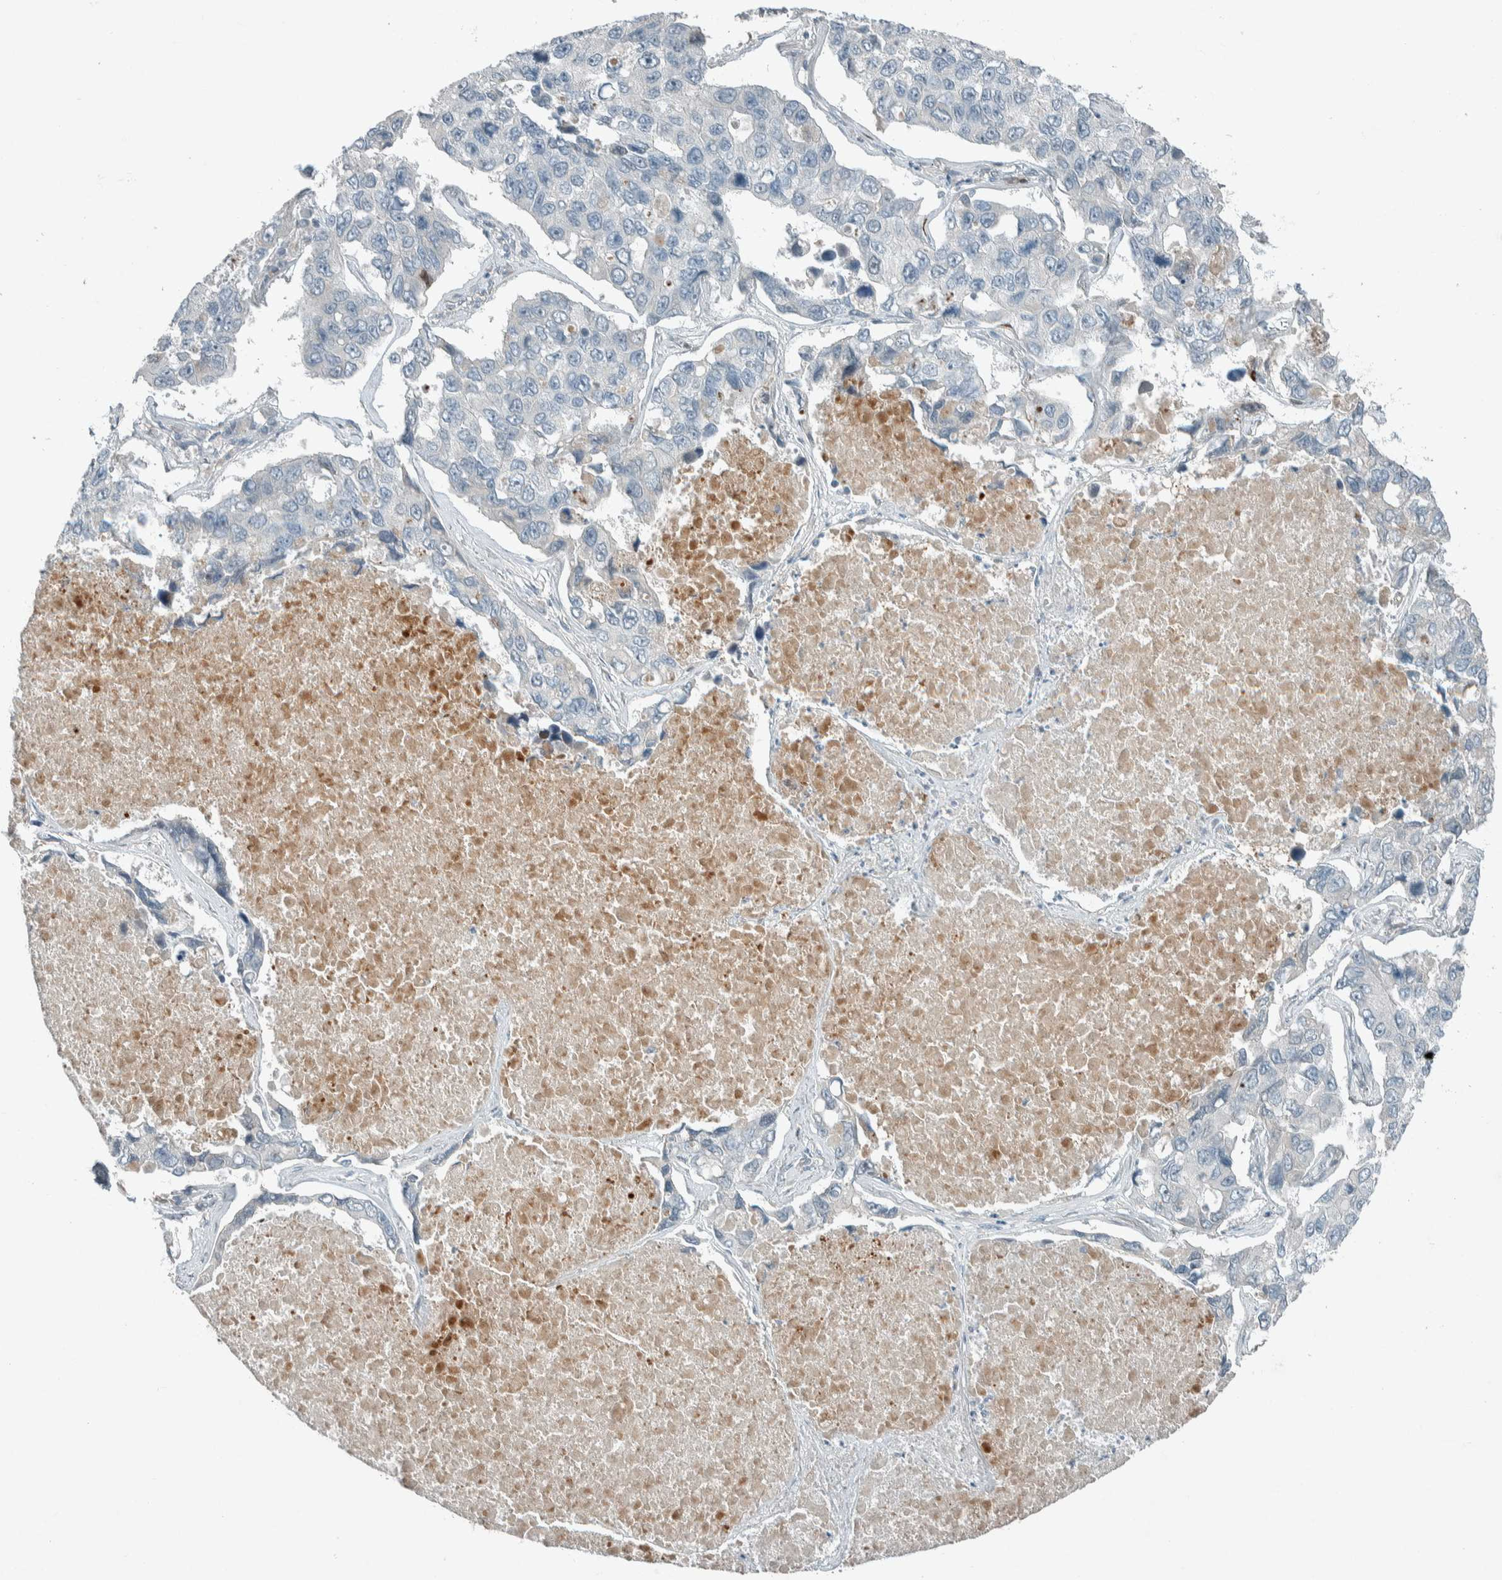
{"staining": {"intensity": "negative", "quantity": "none", "location": "none"}, "tissue": "lung cancer", "cell_type": "Tumor cells", "image_type": "cancer", "snomed": [{"axis": "morphology", "description": "Adenocarcinoma, NOS"}, {"axis": "topography", "description": "Lung"}], "caption": "Adenocarcinoma (lung) was stained to show a protein in brown. There is no significant expression in tumor cells.", "gene": "CERCAM", "patient": {"sex": "male", "age": 64}}